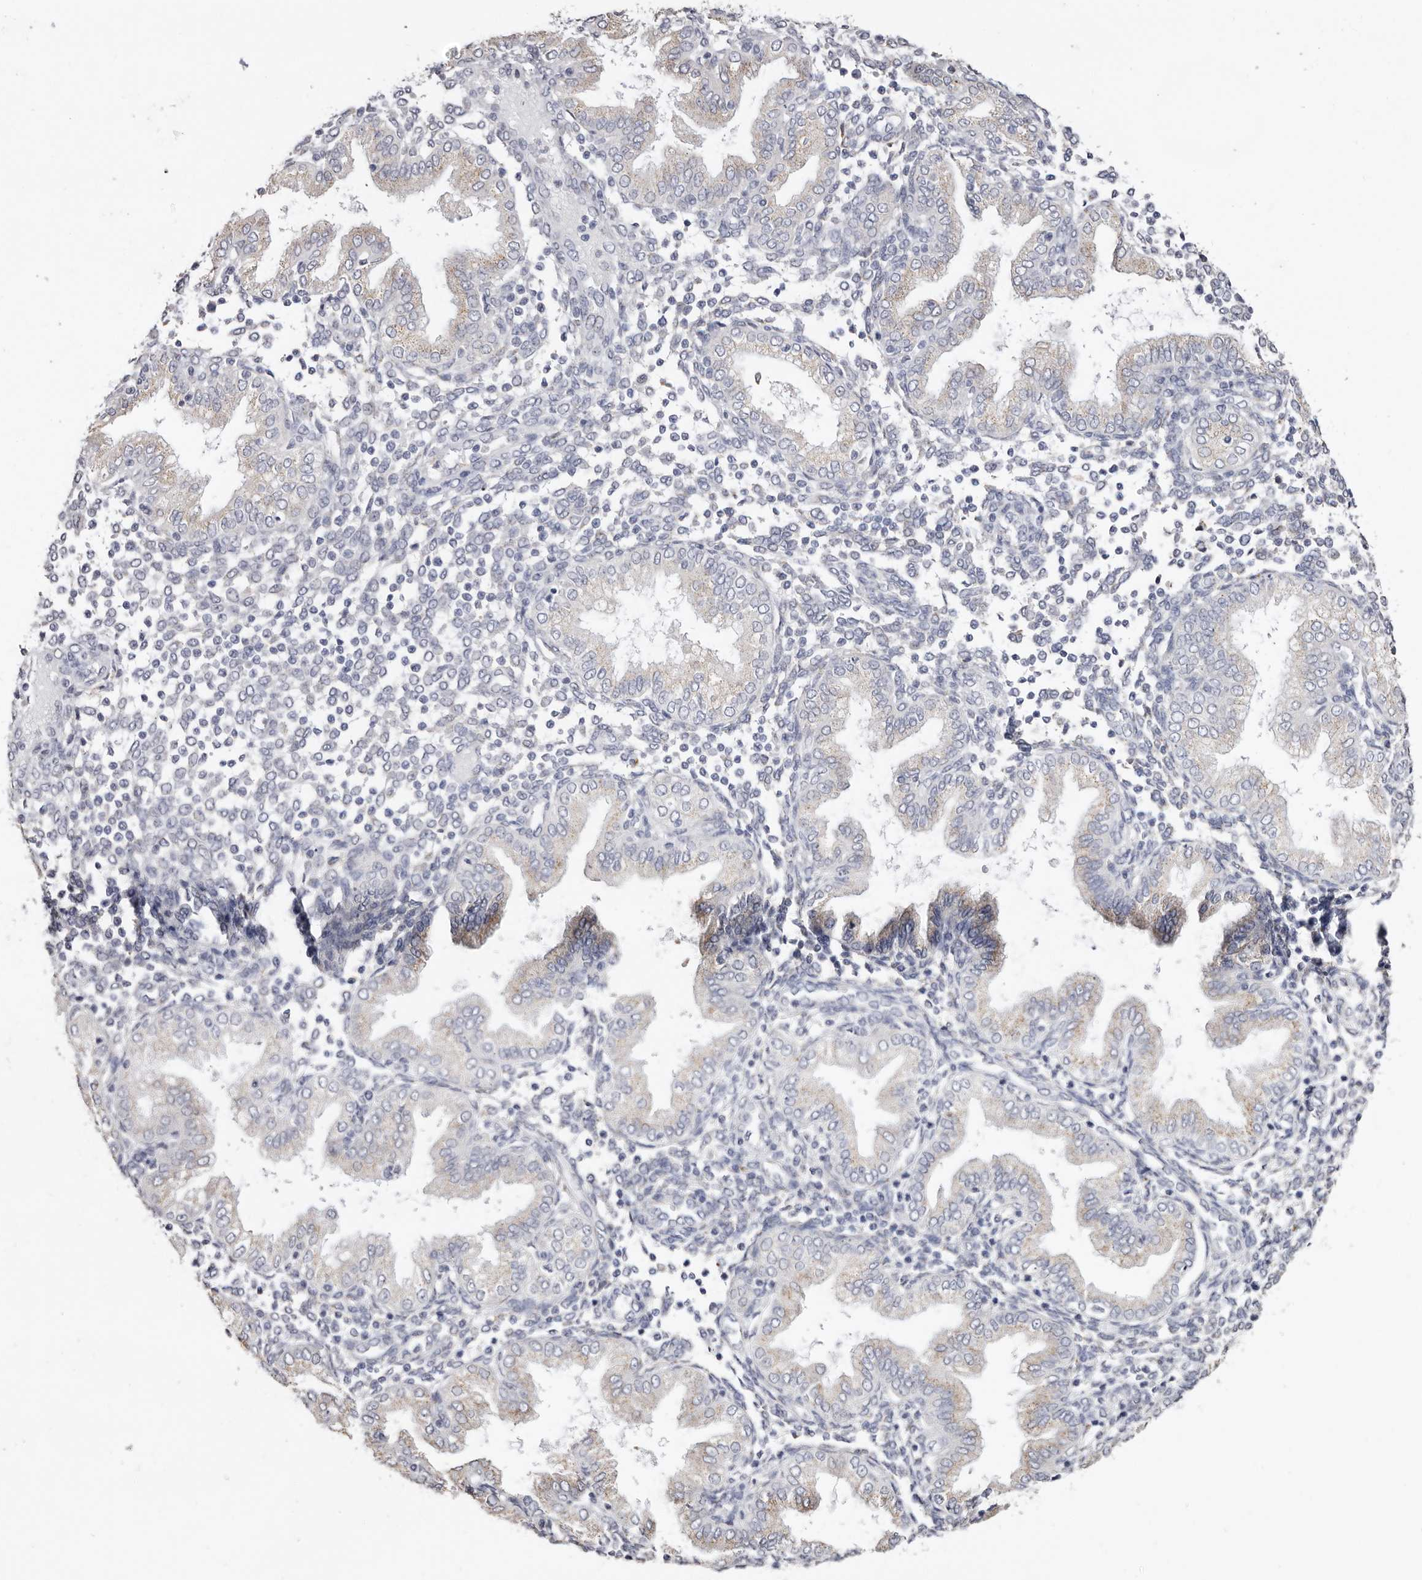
{"staining": {"intensity": "negative", "quantity": "none", "location": "none"}, "tissue": "endometrium", "cell_type": "Cells in endometrial stroma", "image_type": "normal", "snomed": [{"axis": "morphology", "description": "Normal tissue, NOS"}, {"axis": "topography", "description": "Endometrium"}], "caption": "There is no significant expression in cells in endometrial stroma of endometrium. Brightfield microscopy of immunohistochemistry (IHC) stained with DAB (brown) and hematoxylin (blue), captured at high magnification.", "gene": "LGALS7B", "patient": {"sex": "female", "age": 53}}